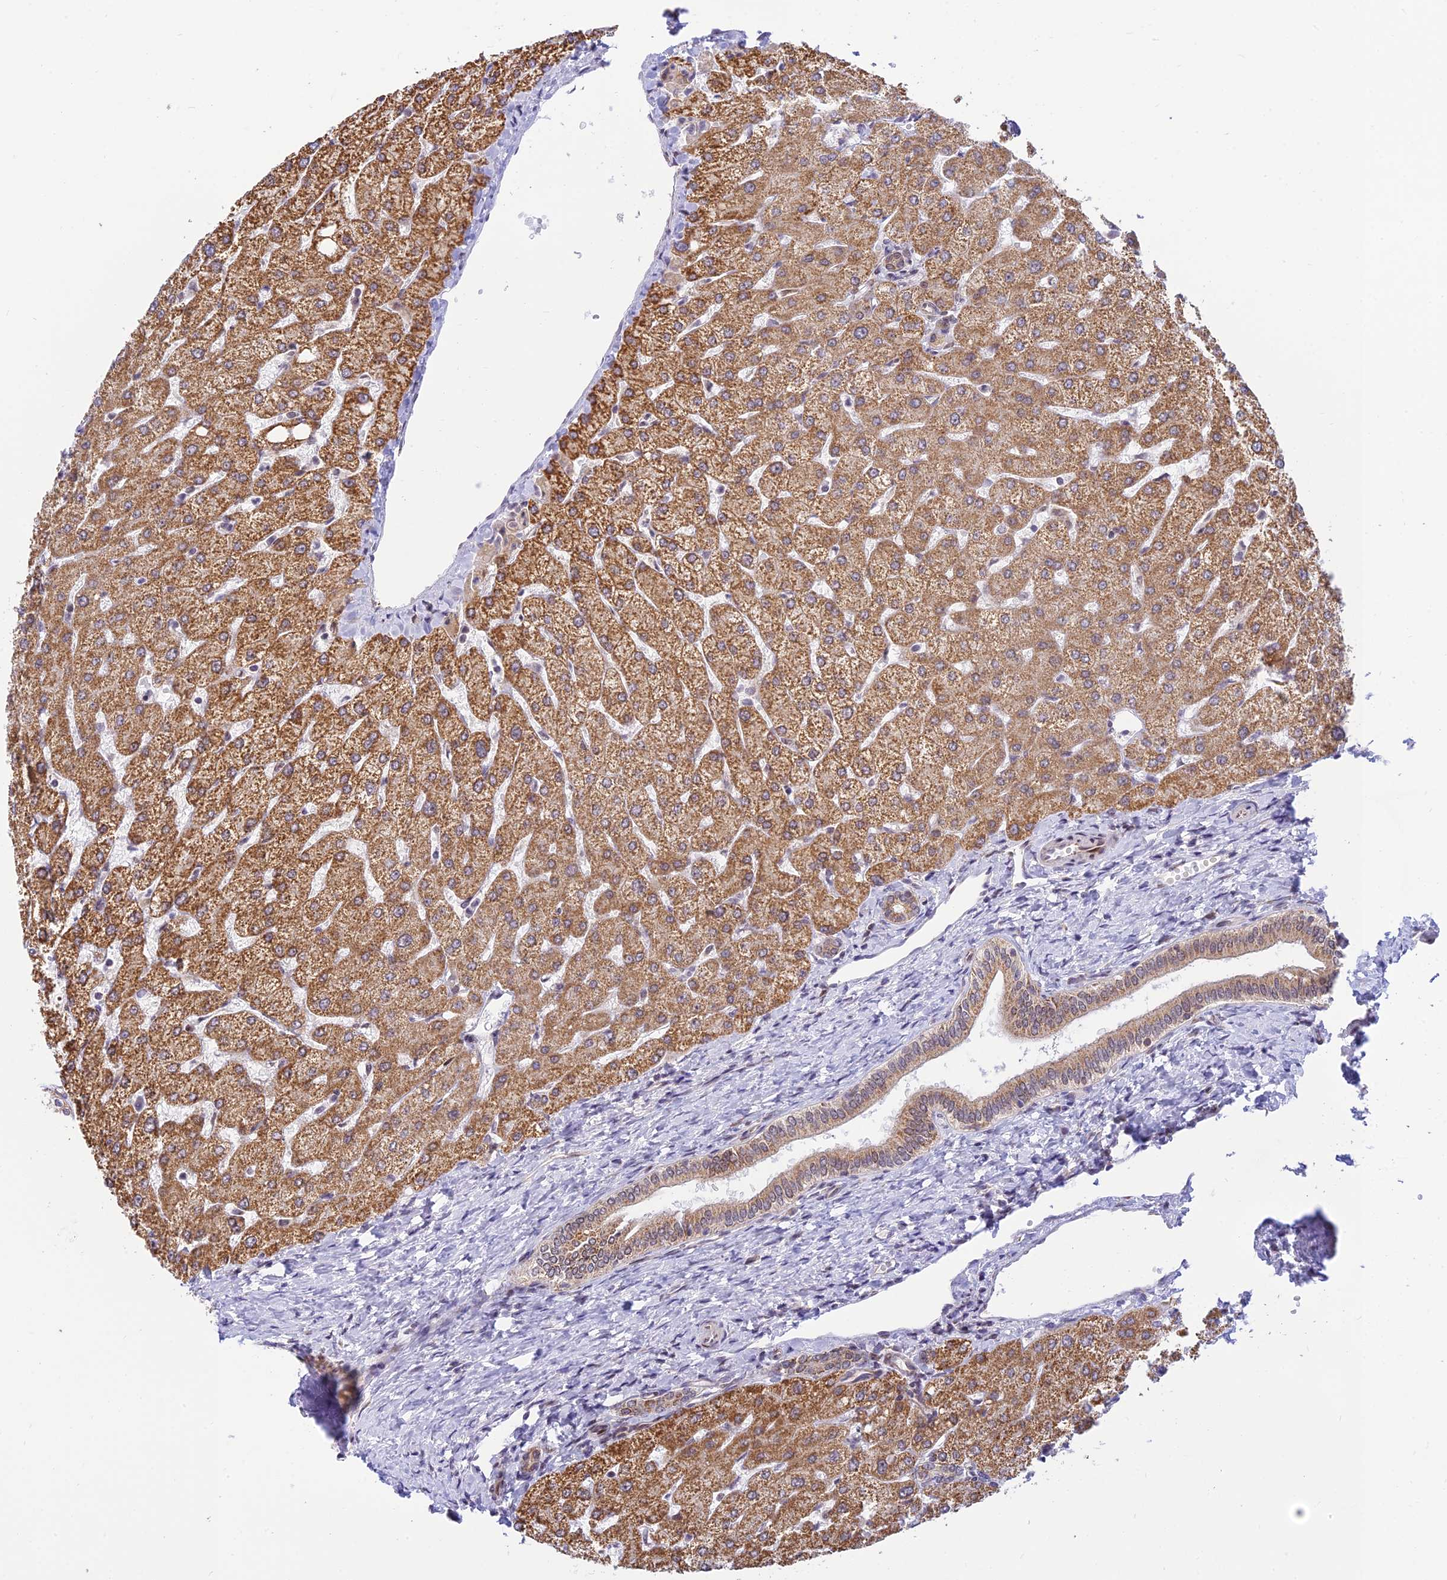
{"staining": {"intensity": "moderate", "quantity": ">75%", "location": "cytoplasmic/membranous"}, "tissue": "liver", "cell_type": "Cholangiocytes", "image_type": "normal", "snomed": [{"axis": "morphology", "description": "Normal tissue, NOS"}, {"axis": "topography", "description": "Liver"}], "caption": "A micrograph showing moderate cytoplasmic/membranous staining in about >75% of cholangiocytes in benign liver, as visualized by brown immunohistochemical staining.", "gene": "HOOK2", "patient": {"sex": "female", "age": 54}}